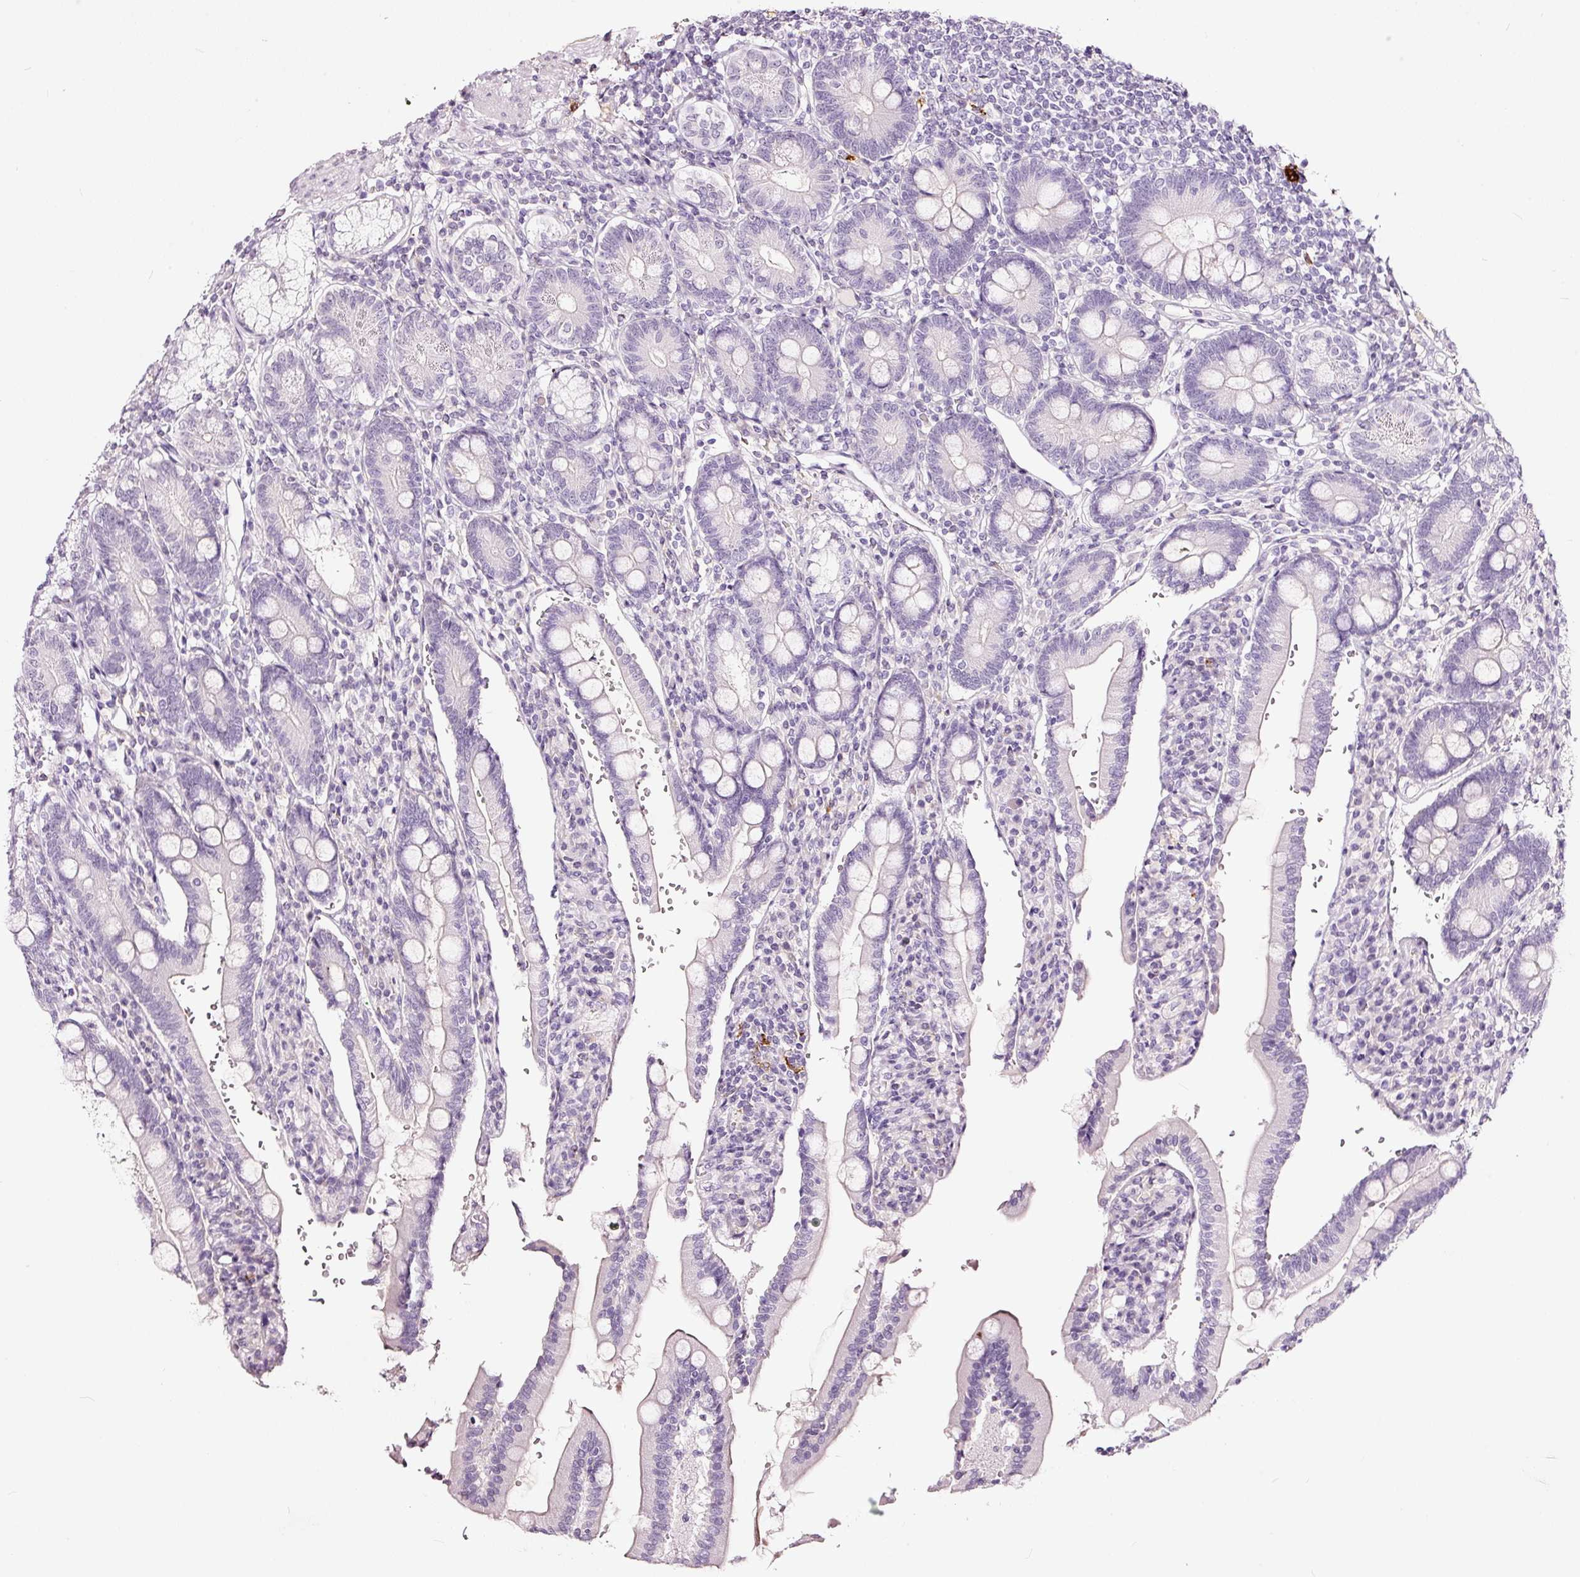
{"staining": {"intensity": "negative", "quantity": "none", "location": "none"}, "tissue": "duodenum", "cell_type": "Glandular cells", "image_type": "normal", "snomed": [{"axis": "morphology", "description": "Normal tissue, NOS"}, {"axis": "topography", "description": "Duodenum"}], "caption": "IHC image of unremarkable duodenum: human duodenum stained with DAB demonstrates no significant protein staining in glandular cells. The staining was performed using DAB (3,3'-diaminobenzidine) to visualize the protein expression in brown, while the nuclei were stained in blue with hematoxylin (Magnification: 20x).", "gene": "LAMP3", "patient": {"sex": "female", "age": 67}}